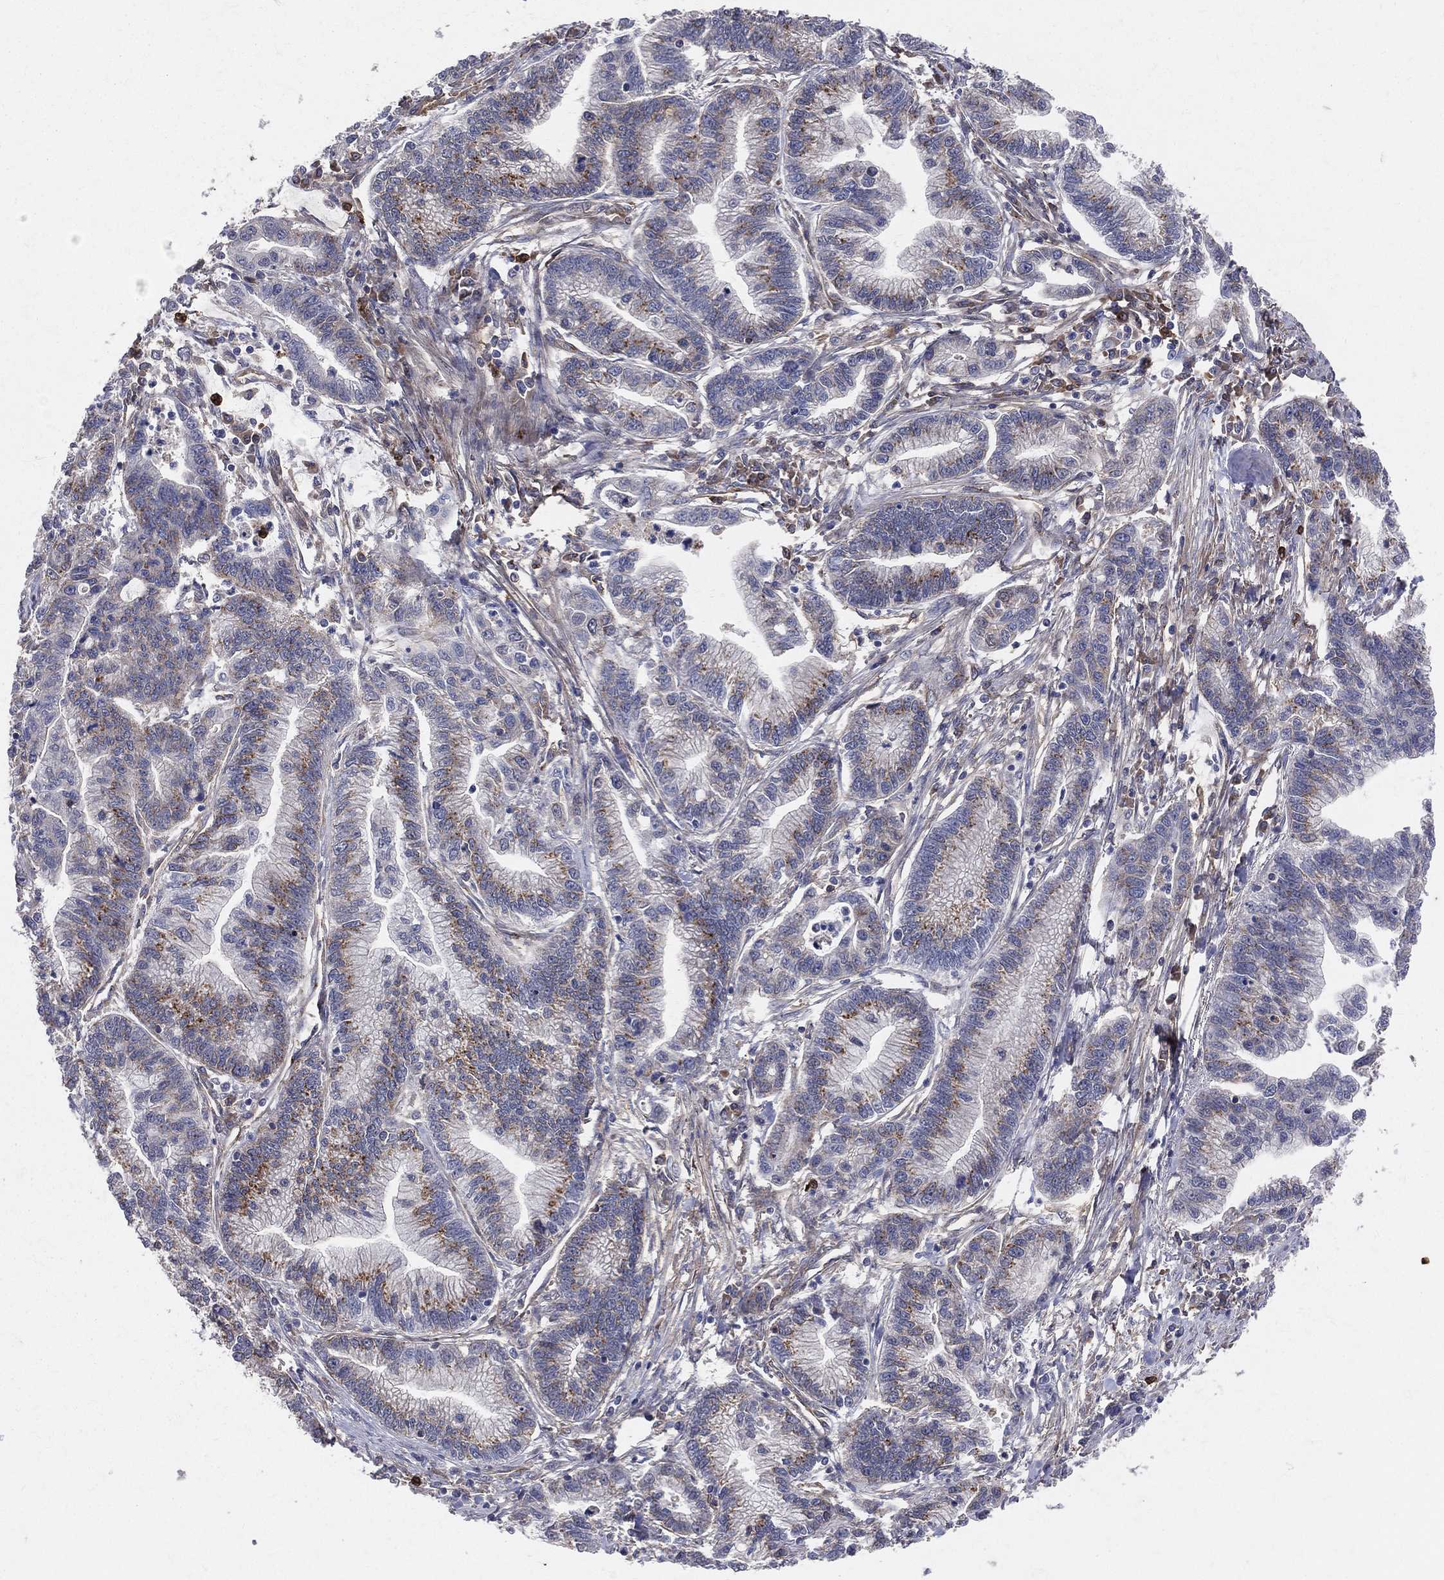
{"staining": {"intensity": "moderate", "quantity": "<25%", "location": "cytoplasmic/membranous"}, "tissue": "stomach cancer", "cell_type": "Tumor cells", "image_type": "cancer", "snomed": [{"axis": "morphology", "description": "Adenocarcinoma, NOS"}, {"axis": "topography", "description": "Stomach"}], "caption": "Stomach cancer (adenocarcinoma) stained with DAB (3,3'-diaminobenzidine) IHC shows low levels of moderate cytoplasmic/membranous staining in about <25% of tumor cells.", "gene": "ENTPD1", "patient": {"sex": "male", "age": 83}}